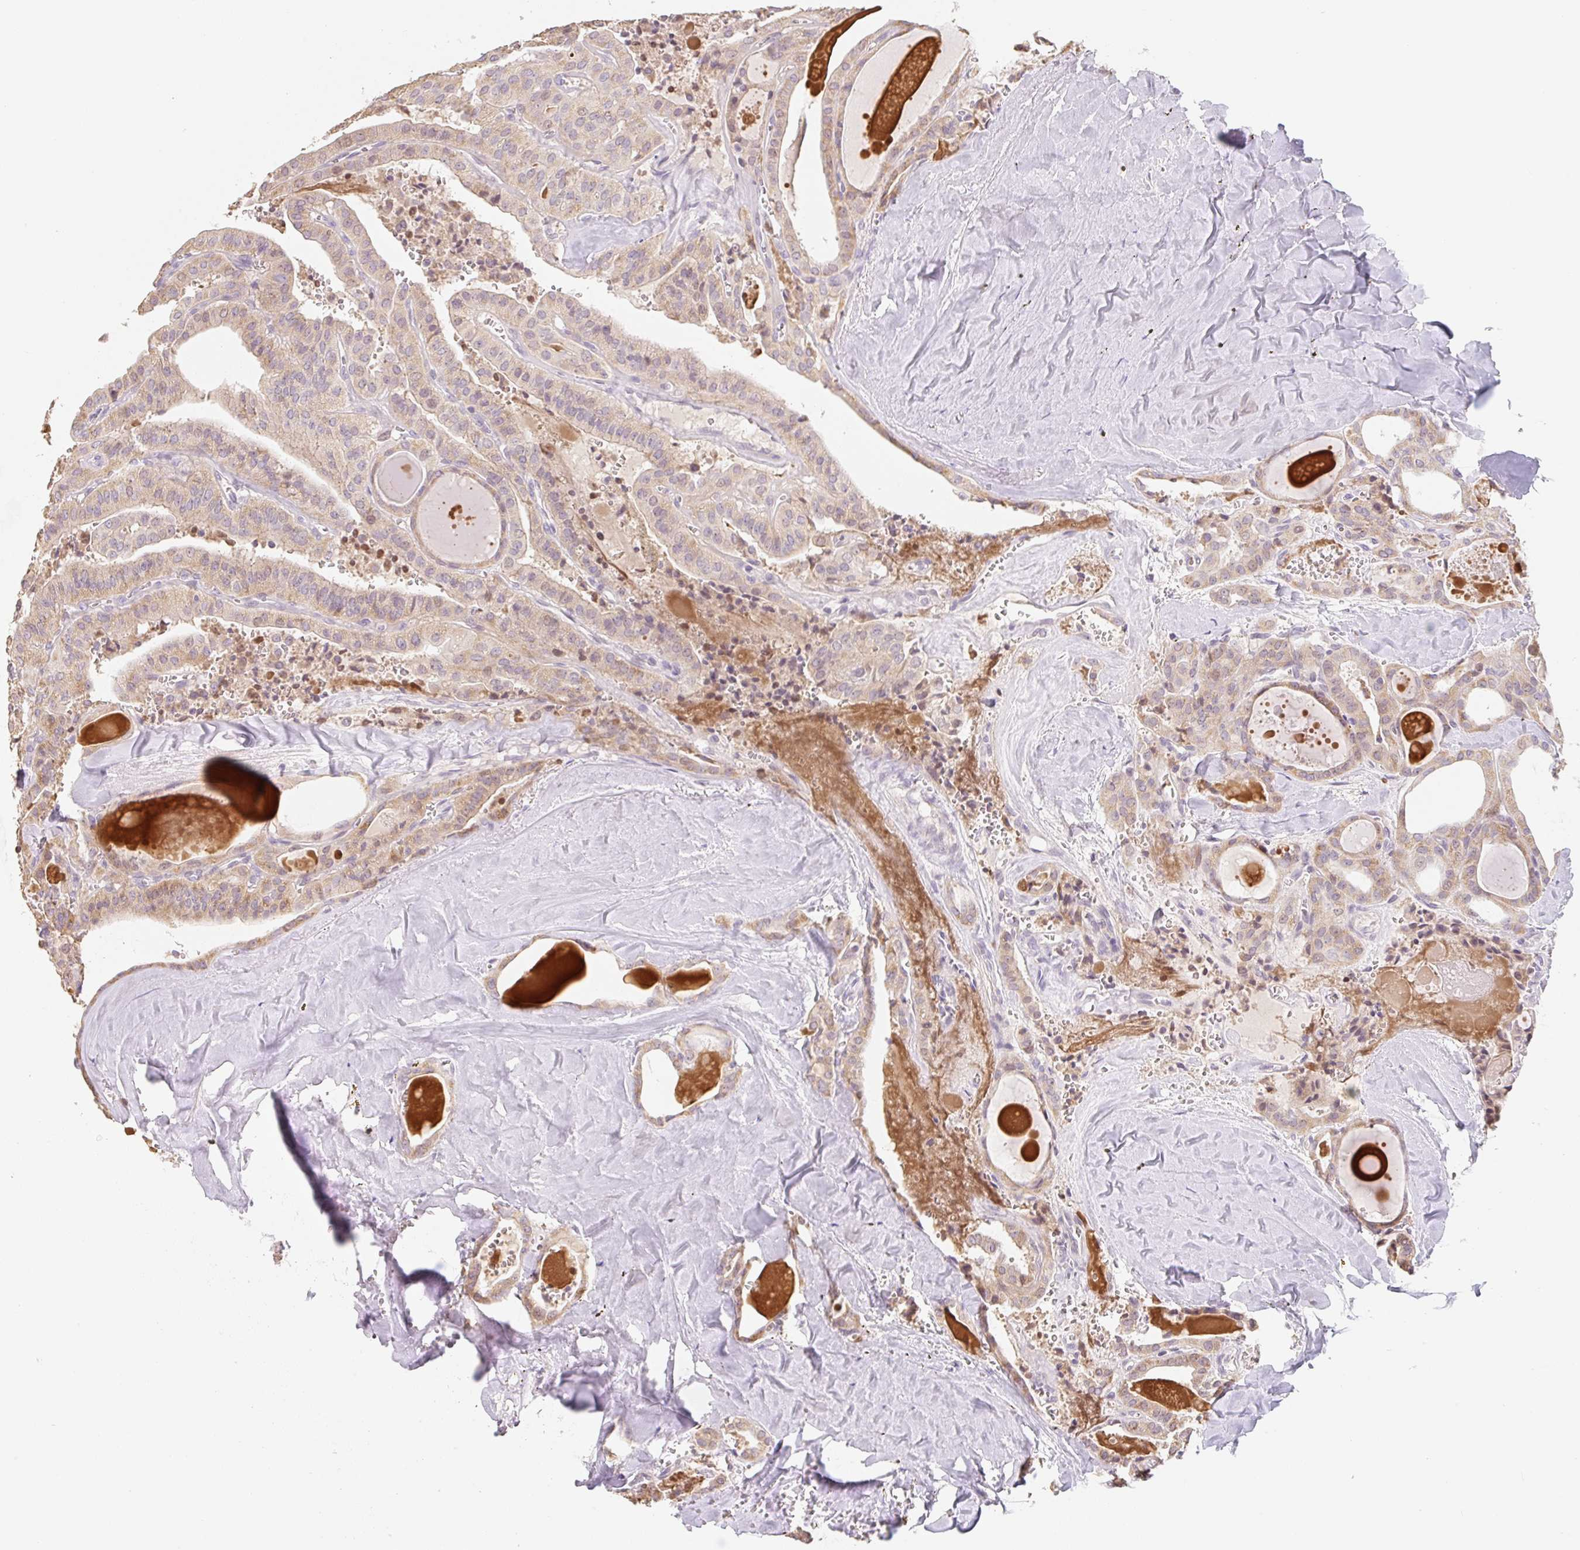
{"staining": {"intensity": "moderate", "quantity": "25%-75%", "location": "cytoplasmic/membranous"}, "tissue": "thyroid cancer", "cell_type": "Tumor cells", "image_type": "cancer", "snomed": [{"axis": "morphology", "description": "Papillary adenocarcinoma, NOS"}, {"axis": "topography", "description": "Thyroid gland"}], "caption": "Immunohistochemical staining of human thyroid cancer (papillary adenocarcinoma) shows moderate cytoplasmic/membranous protein staining in about 25%-75% of tumor cells.", "gene": "MIA2", "patient": {"sex": "male", "age": 52}}